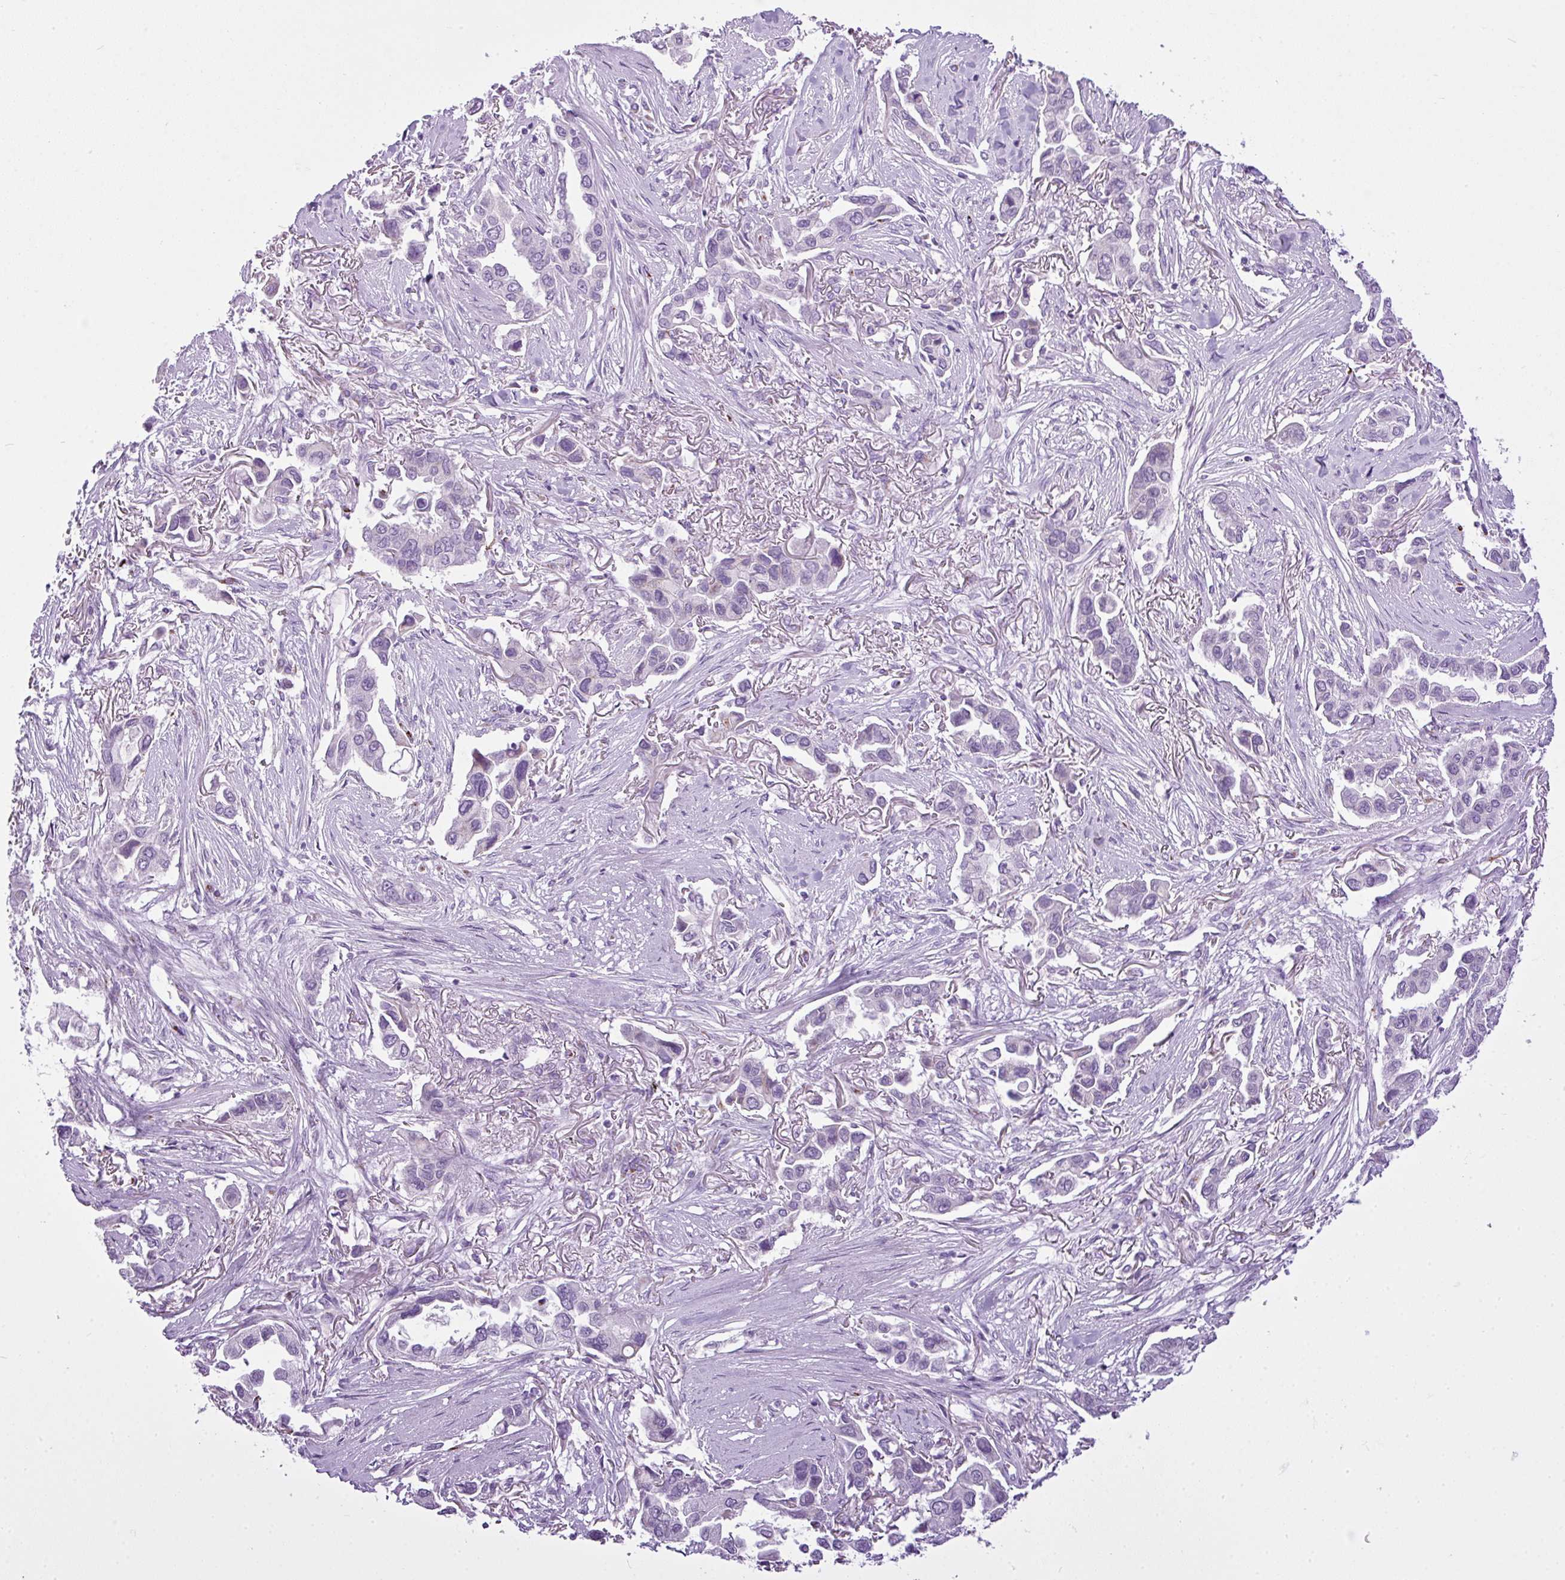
{"staining": {"intensity": "negative", "quantity": "none", "location": "none"}, "tissue": "lung cancer", "cell_type": "Tumor cells", "image_type": "cancer", "snomed": [{"axis": "morphology", "description": "Adenocarcinoma, NOS"}, {"axis": "topography", "description": "Lung"}], "caption": "The image displays no staining of tumor cells in lung cancer (adenocarcinoma). Brightfield microscopy of immunohistochemistry stained with DAB (3,3'-diaminobenzidine) (brown) and hematoxylin (blue), captured at high magnification.", "gene": "FAM43A", "patient": {"sex": "female", "age": 76}}